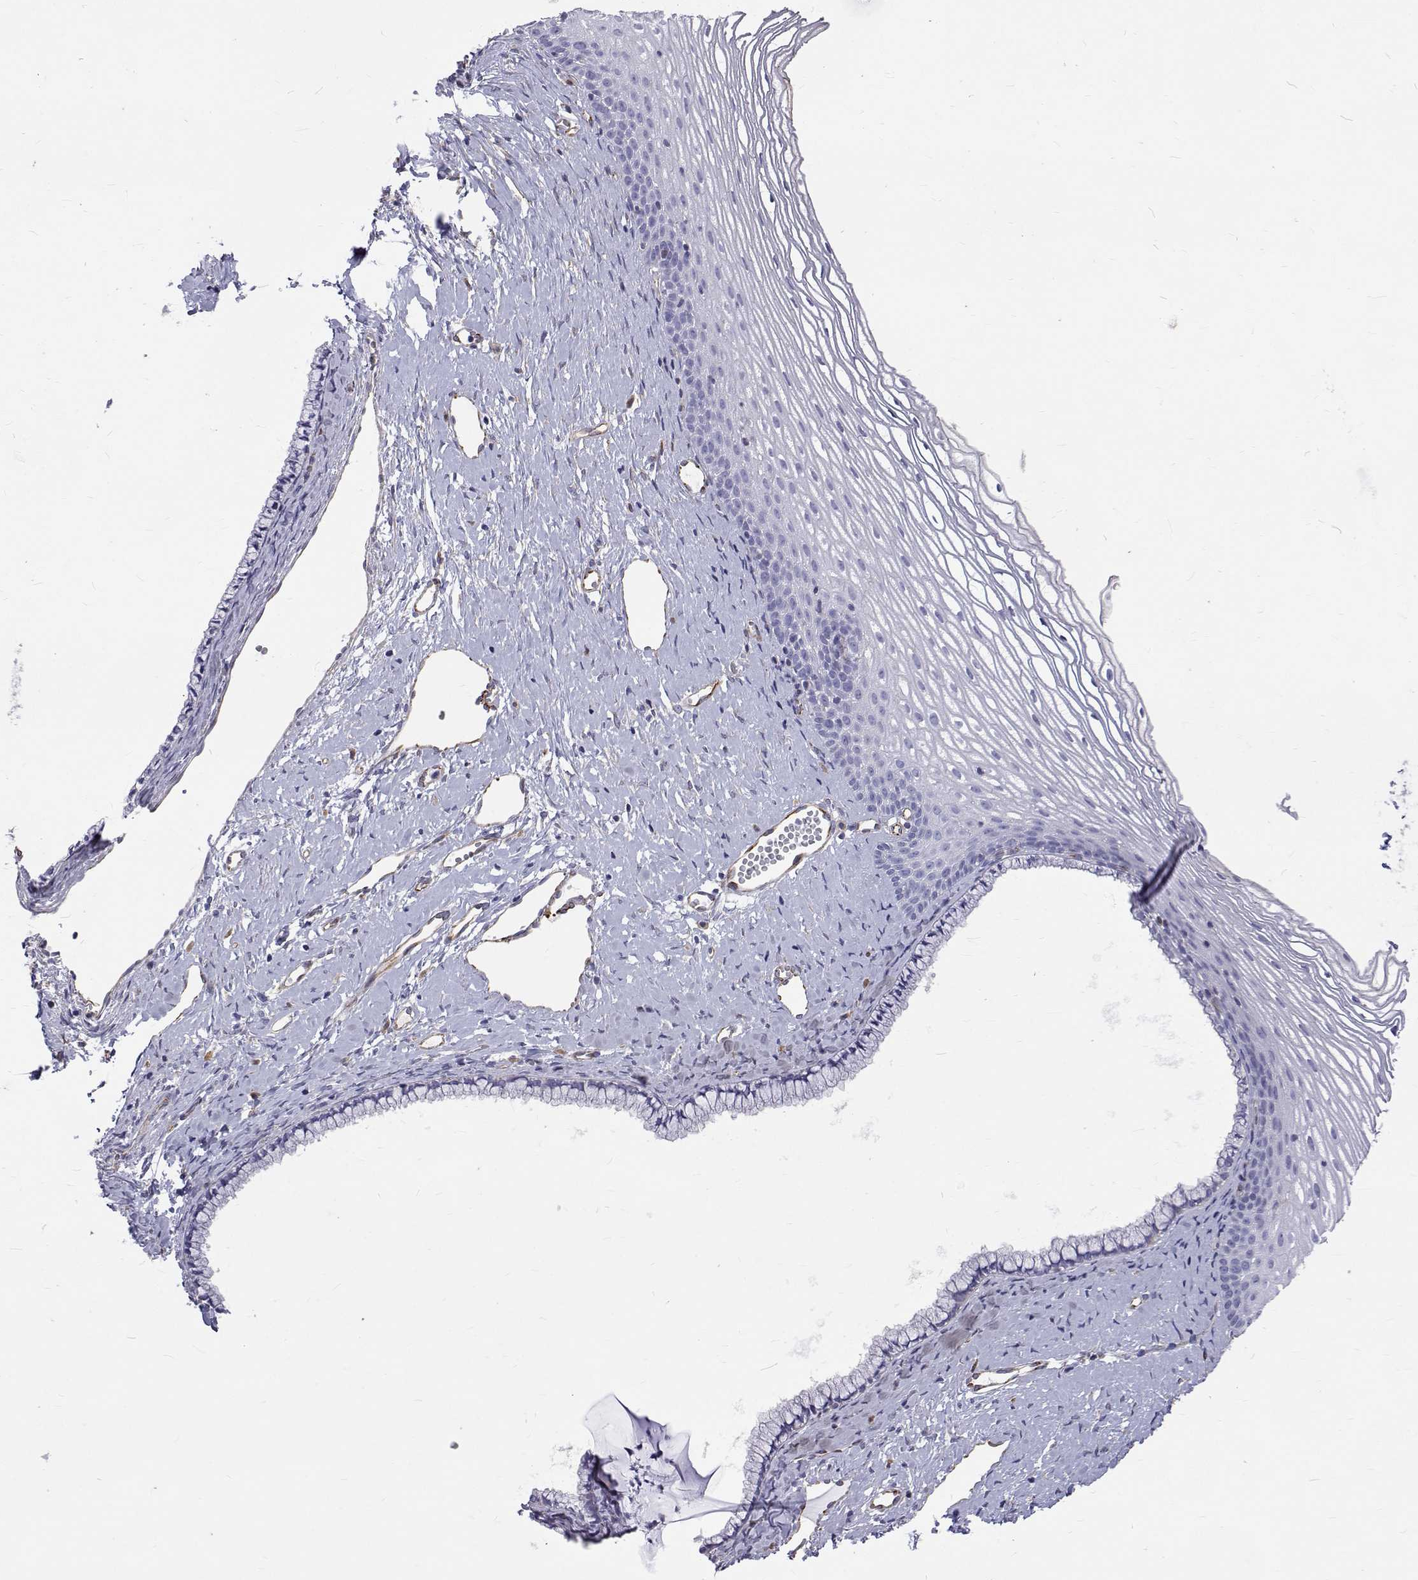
{"staining": {"intensity": "negative", "quantity": "none", "location": "none"}, "tissue": "cervix", "cell_type": "Glandular cells", "image_type": "normal", "snomed": [{"axis": "morphology", "description": "Normal tissue, NOS"}, {"axis": "topography", "description": "Cervix"}], "caption": "This is an immunohistochemistry (IHC) photomicrograph of benign human cervix. There is no expression in glandular cells.", "gene": "OPRPN", "patient": {"sex": "female", "age": 40}}